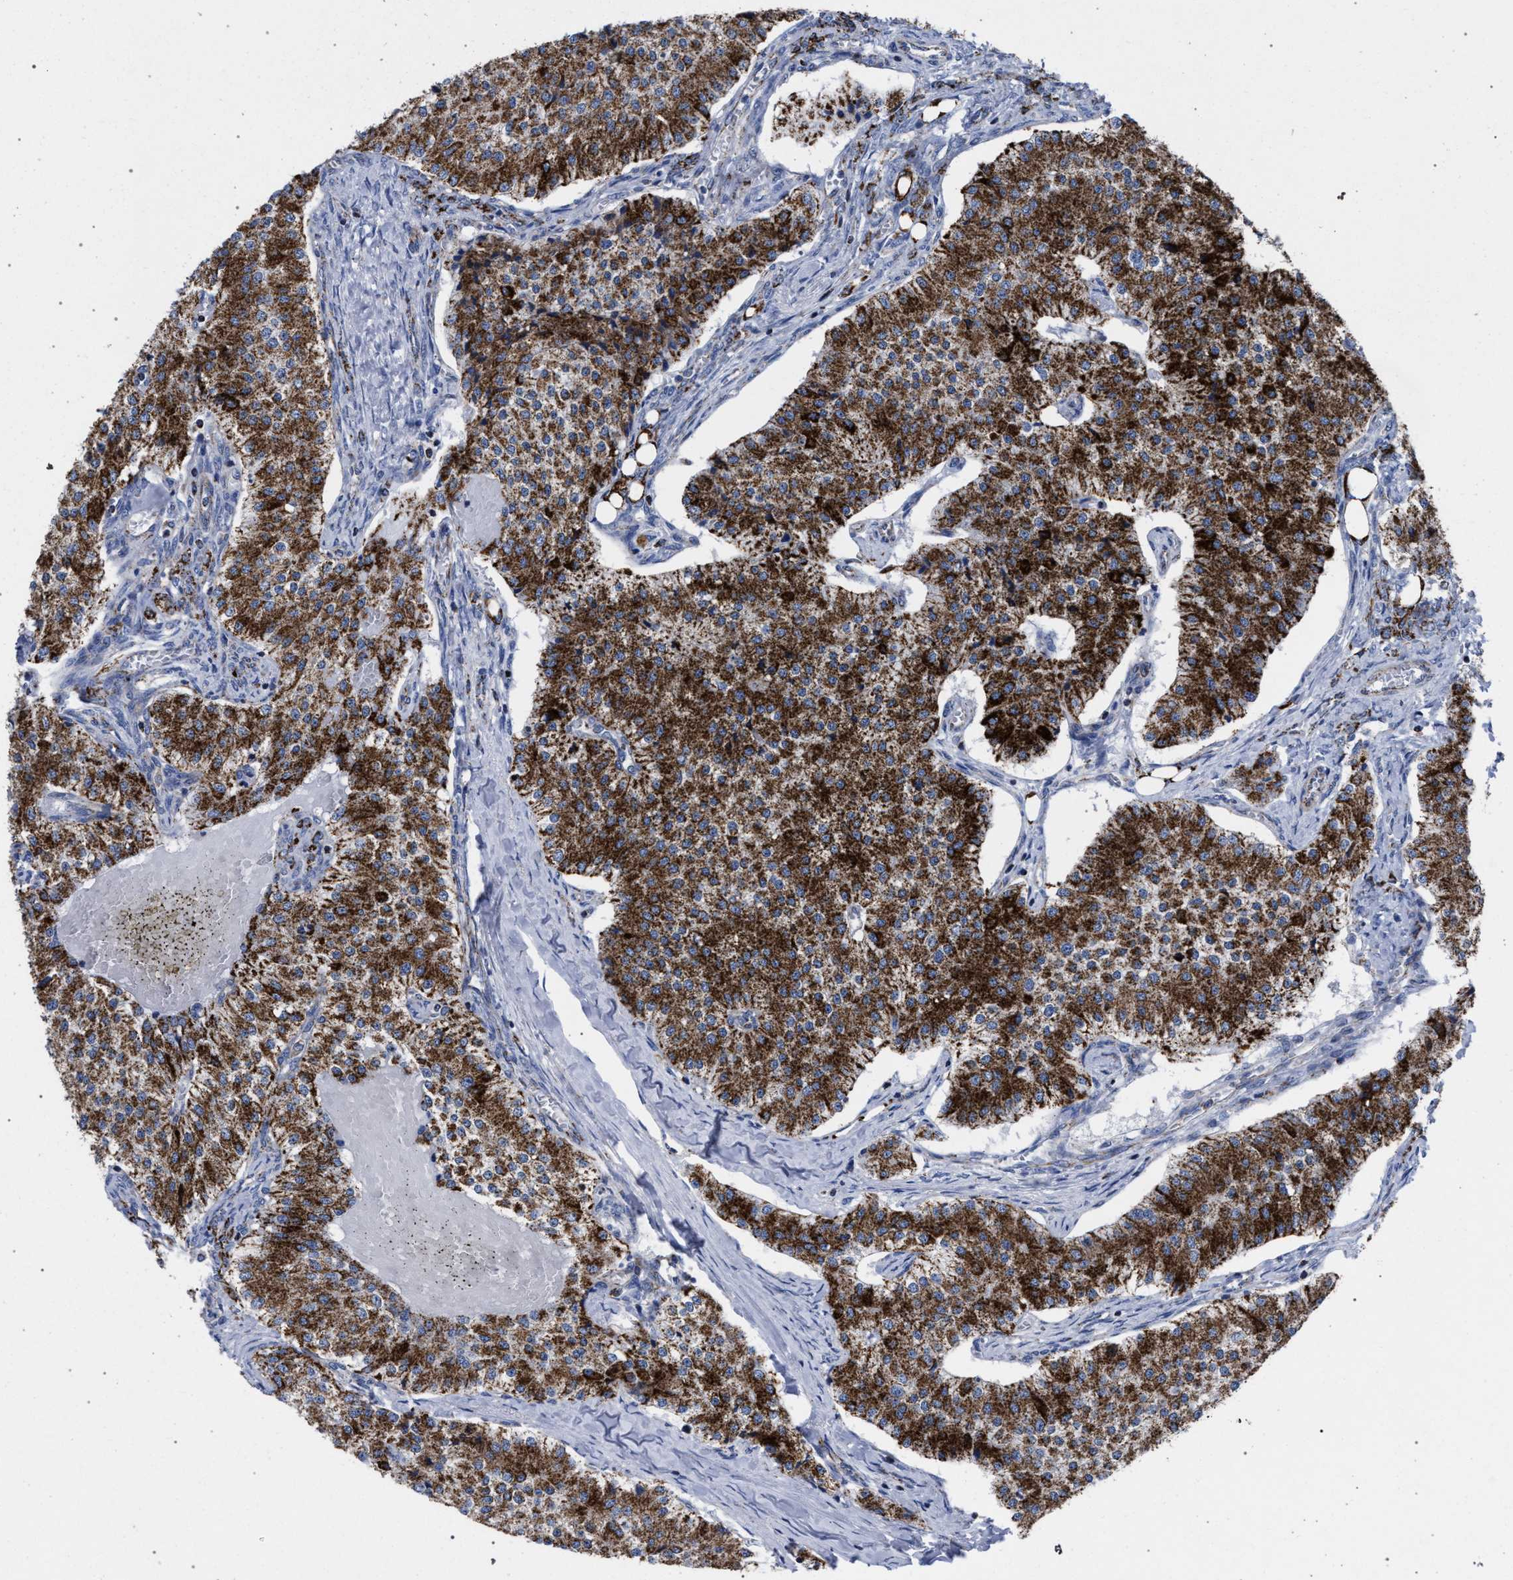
{"staining": {"intensity": "strong", "quantity": ">75%", "location": "cytoplasmic/membranous"}, "tissue": "carcinoid", "cell_type": "Tumor cells", "image_type": "cancer", "snomed": [{"axis": "morphology", "description": "Carcinoid, malignant, NOS"}, {"axis": "topography", "description": "Colon"}], "caption": "This micrograph displays IHC staining of malignant carcinoid, with high strong cytoplasmic/membranous expression in about >75% of tumor cells.", "gene": "ACADS", "patient": {"sex": "female", "age": 52}}